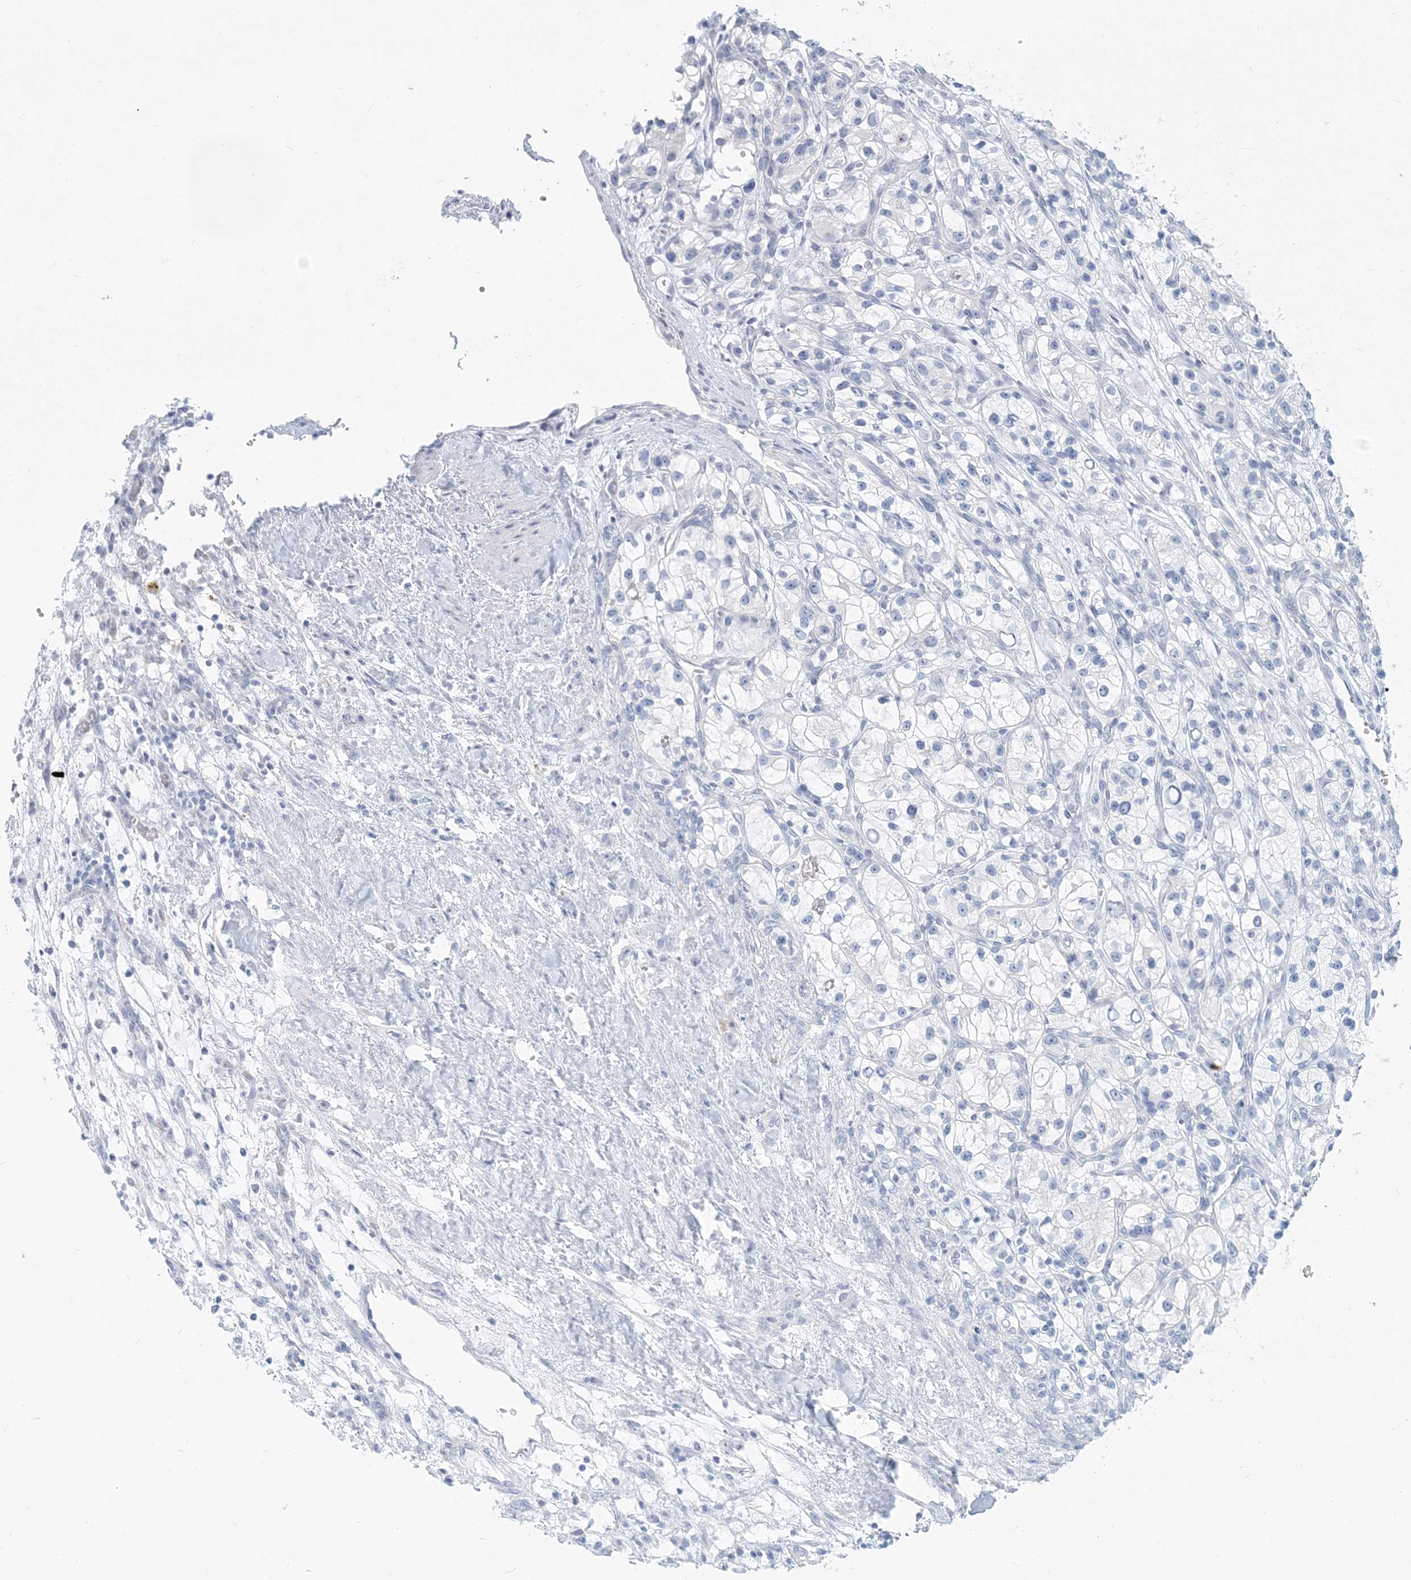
{"staining": {"intensity": "negative", "quantity": "none", "location": "none"}, "tissue": "renal cancer", "cell_type": "Tumor cells", "image_type": "cancer", "snomed": [{"axis": "morphology", "description": "Adenocarcinoma, NOS"}, {"axis": "topography", "description": "Kidney"}], "caption": "This photomicrograph is of adenocarcinoma (renal) stained with immunohistochemistry (IHC) to label a protein in brown with the nuclei are counter-stained blue. There is no staining in tumor cells.", "gene": "CSN1S1", "patient": {"sex": "female", "age": 57}}